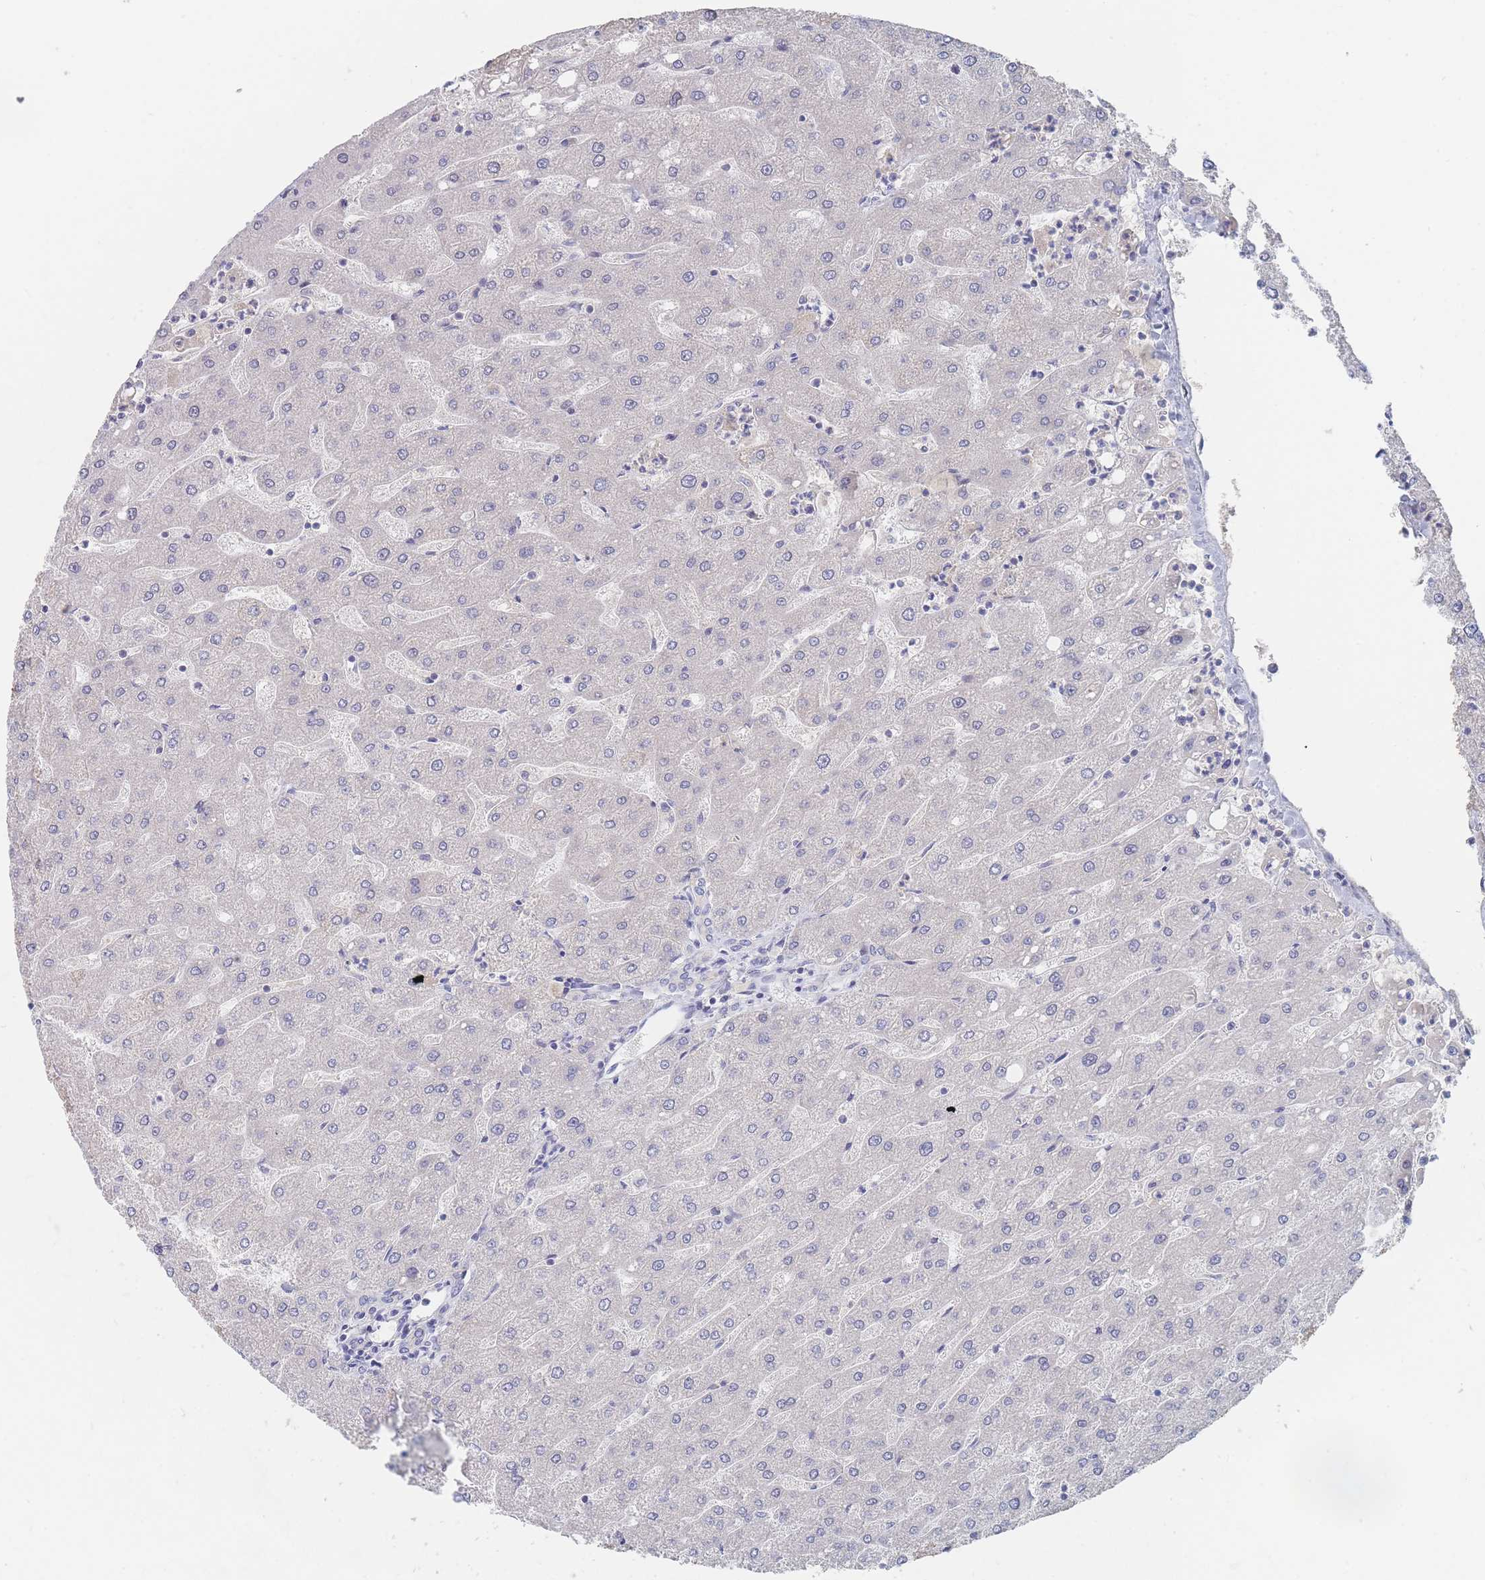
{"staining": {"intensity": "negative", "quantity": "none", "location": "none"}, "tissue": "liver", "cell_type": "Cholangiocytes", "image_type": "normal", "snomed": [{"axis": "morphology", "description": "Normal tissue, NOS"}, {"axis": "topography", "description": "Liver"}], "caption": "Image shows no significant protein staining in cholangiocytes of normal liver. Brightfield microscopy of immunohistochemistry (IHC) stained with DAB (brown) and hematoxylin (blue), captured at high magnification.", "gene": "PPP6C", "patient": {"sex": "male", "age": 67}}